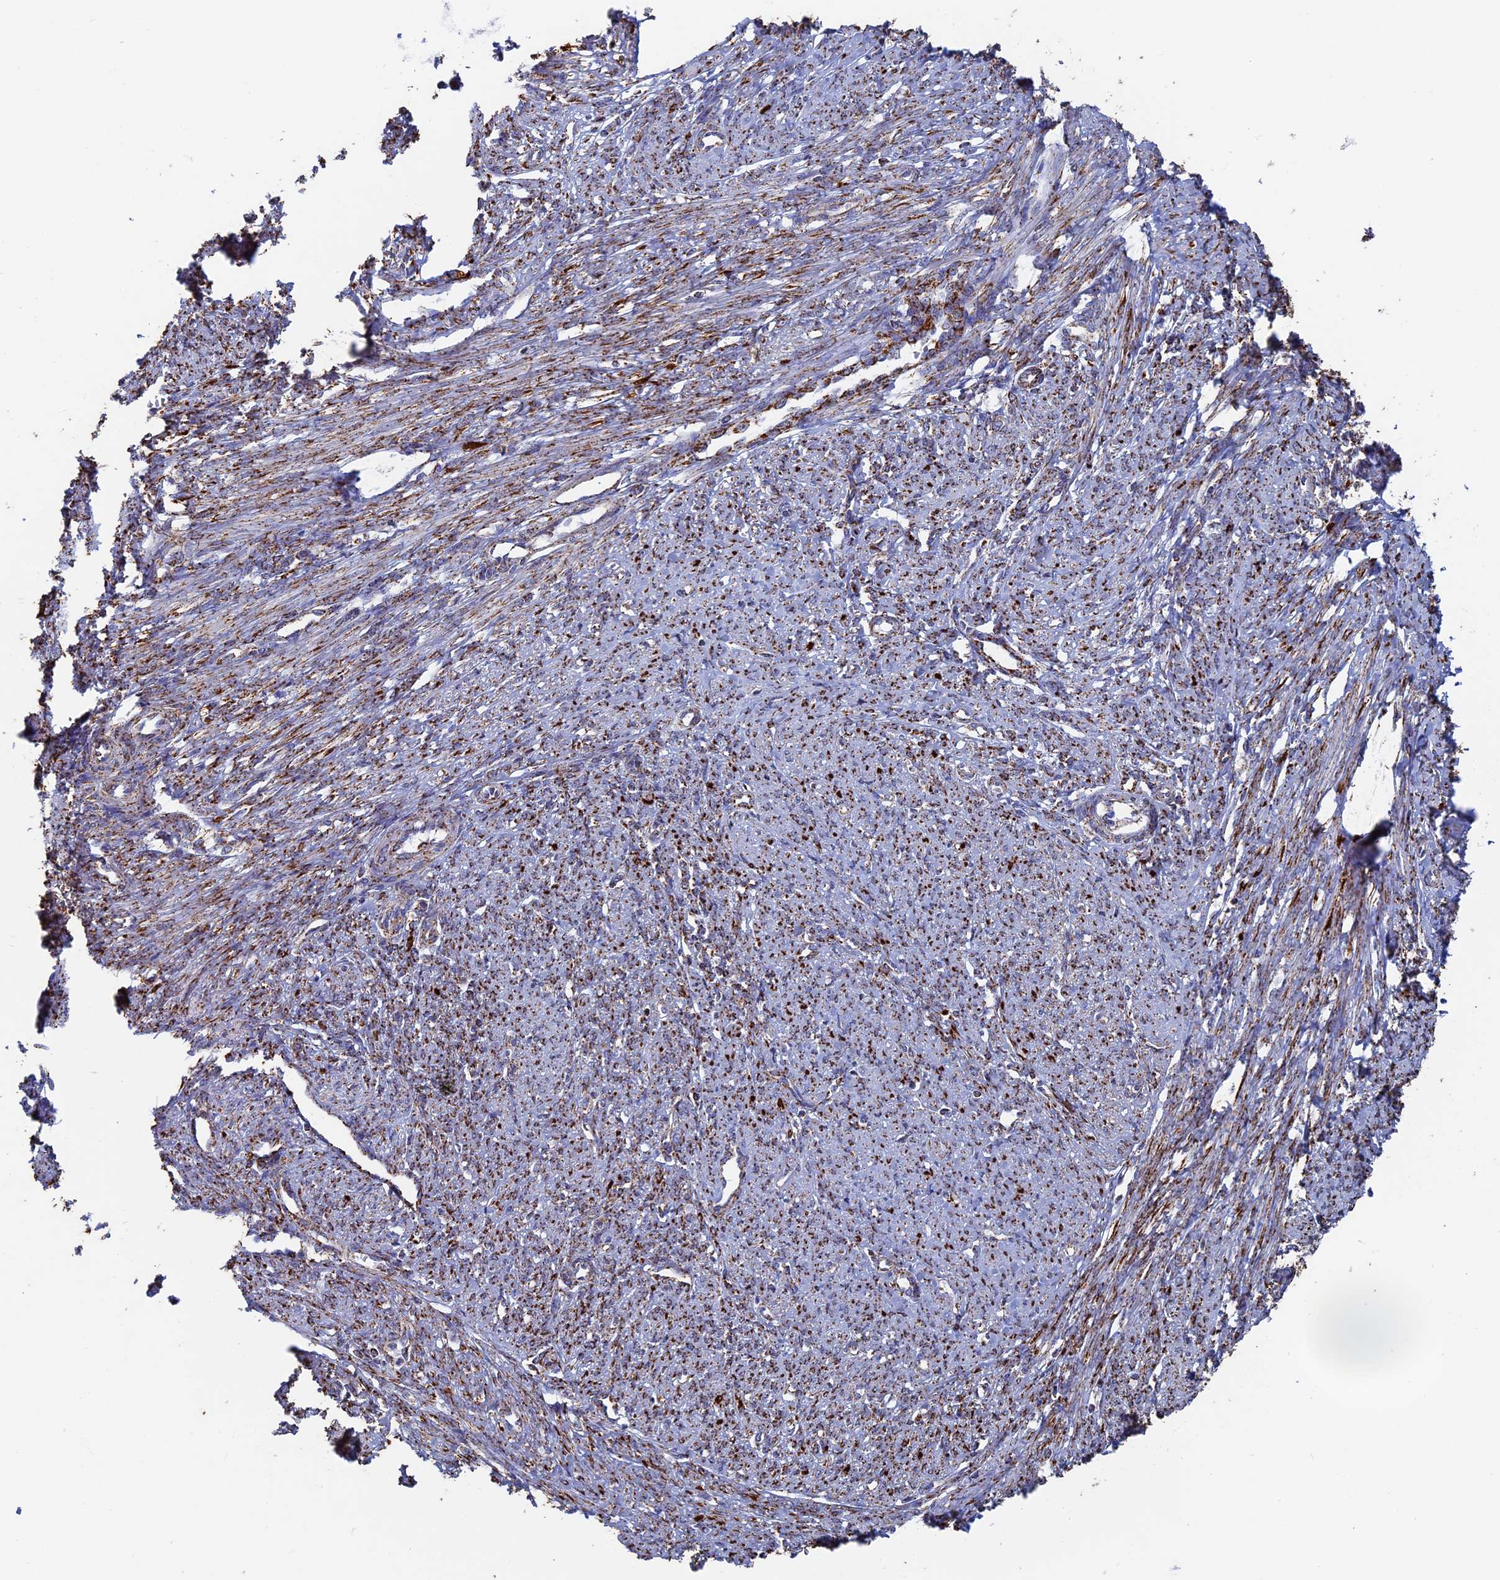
{"staining": {"intensity": "moderate", "quantity": "25%-75%", "location": "cytoplasmic/membranous"}, "tissue": "smooth muscle", "cell_type": "Smooth muscle cells", "image_type": "normal", "snomed": [{"axis": "morphology", "description": "Normal tissue, NOS"}, {"axis": "topography", "description": "Smooth muscle"}, {"axis": "topography", "description": "Uterus"}], "caption": "This histopathology image displays normal smooth muscle stained with IHC to label a protein in brown. The cytoplasmic/membranous of smooth muscle cells show moderate positivity for the protein. Nuclei are counter-stained blue.", "gene": "SEC24D", "patient": {"sex": "female", "age": 59}}